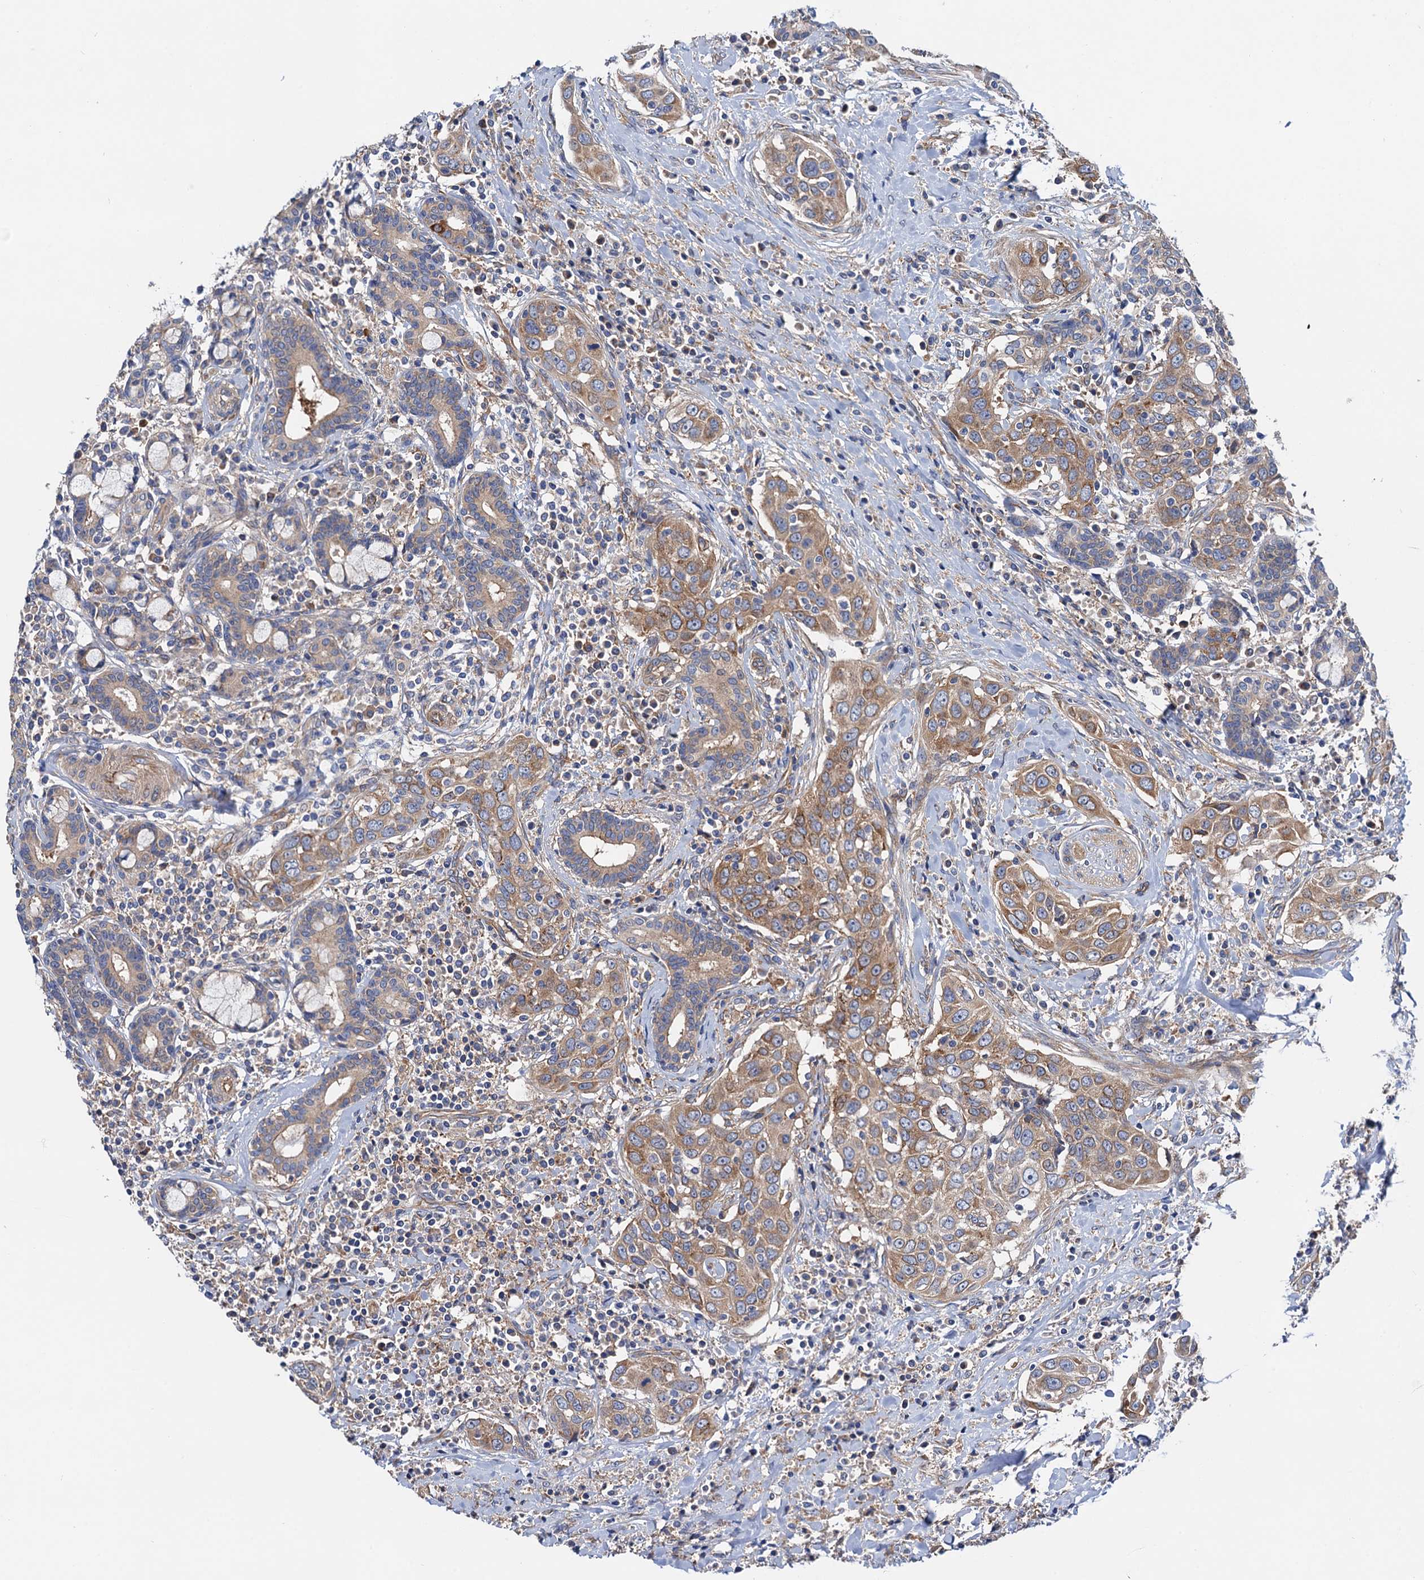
{"staining": {"intensity": "moderate", "quantity": ">75%", "location": "cytoplasmic/membranous"}, "tissue": "head and neck cancer", "cell_type": "Tumor cells", "image_type": "cancer", "snomed": [{"axis": "morphology", "description": "Squamous cell carcinoma, NOS"}, {"axis": "topography", "description": "Oral tissue"}, {"axis": "topography", "description": "Head-Neck"}], "caption": "Head and neck squamous cell carcinoma was stained to show a protein in brown. There is medium levels of moderate cytoplasmic/membranous expression in about >75% of tumor cells.", "gene": "MRPL48", "patient": {"sex": "female", "age": 50}}